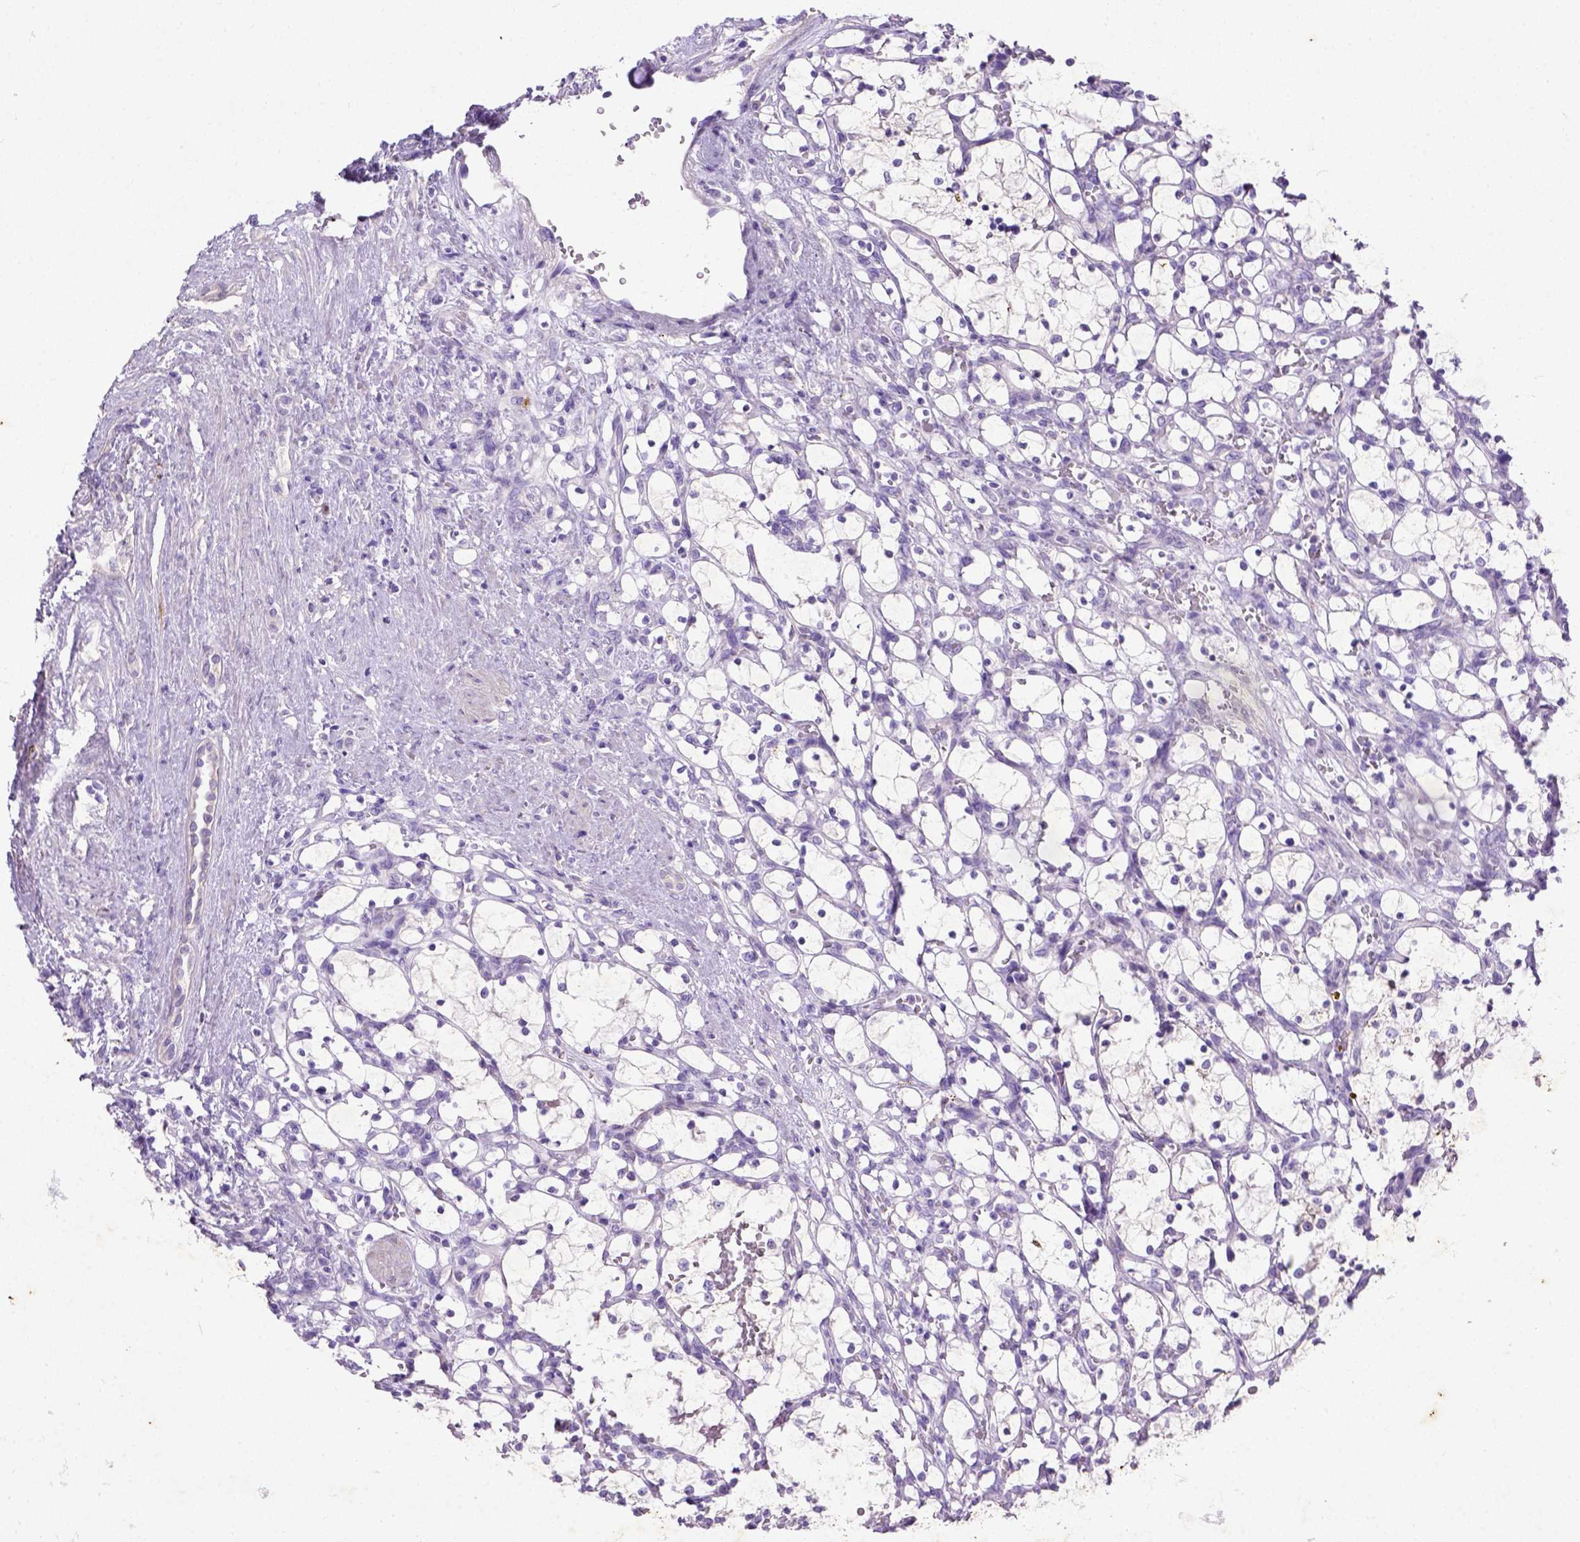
{"staining": {"intensity": "negative", "quantity": "none", "location": "none"}, "tissue": "renal cancer", "cell_type": "Tumor cells", "image_type": "cancer", "snomed": [{"axis": "morphology", "description": "Adenocarcinoma, NOS"}, {"axis": "topography", "description": "Kidney"}], "caption": "Tumor cells show no significant staining in renal cancer (adenocarcinoma). (DAB IHC with hematoxylin counter stain).", "gene": "NUDT2", "patient": {"sex": "female", "age": 69}}